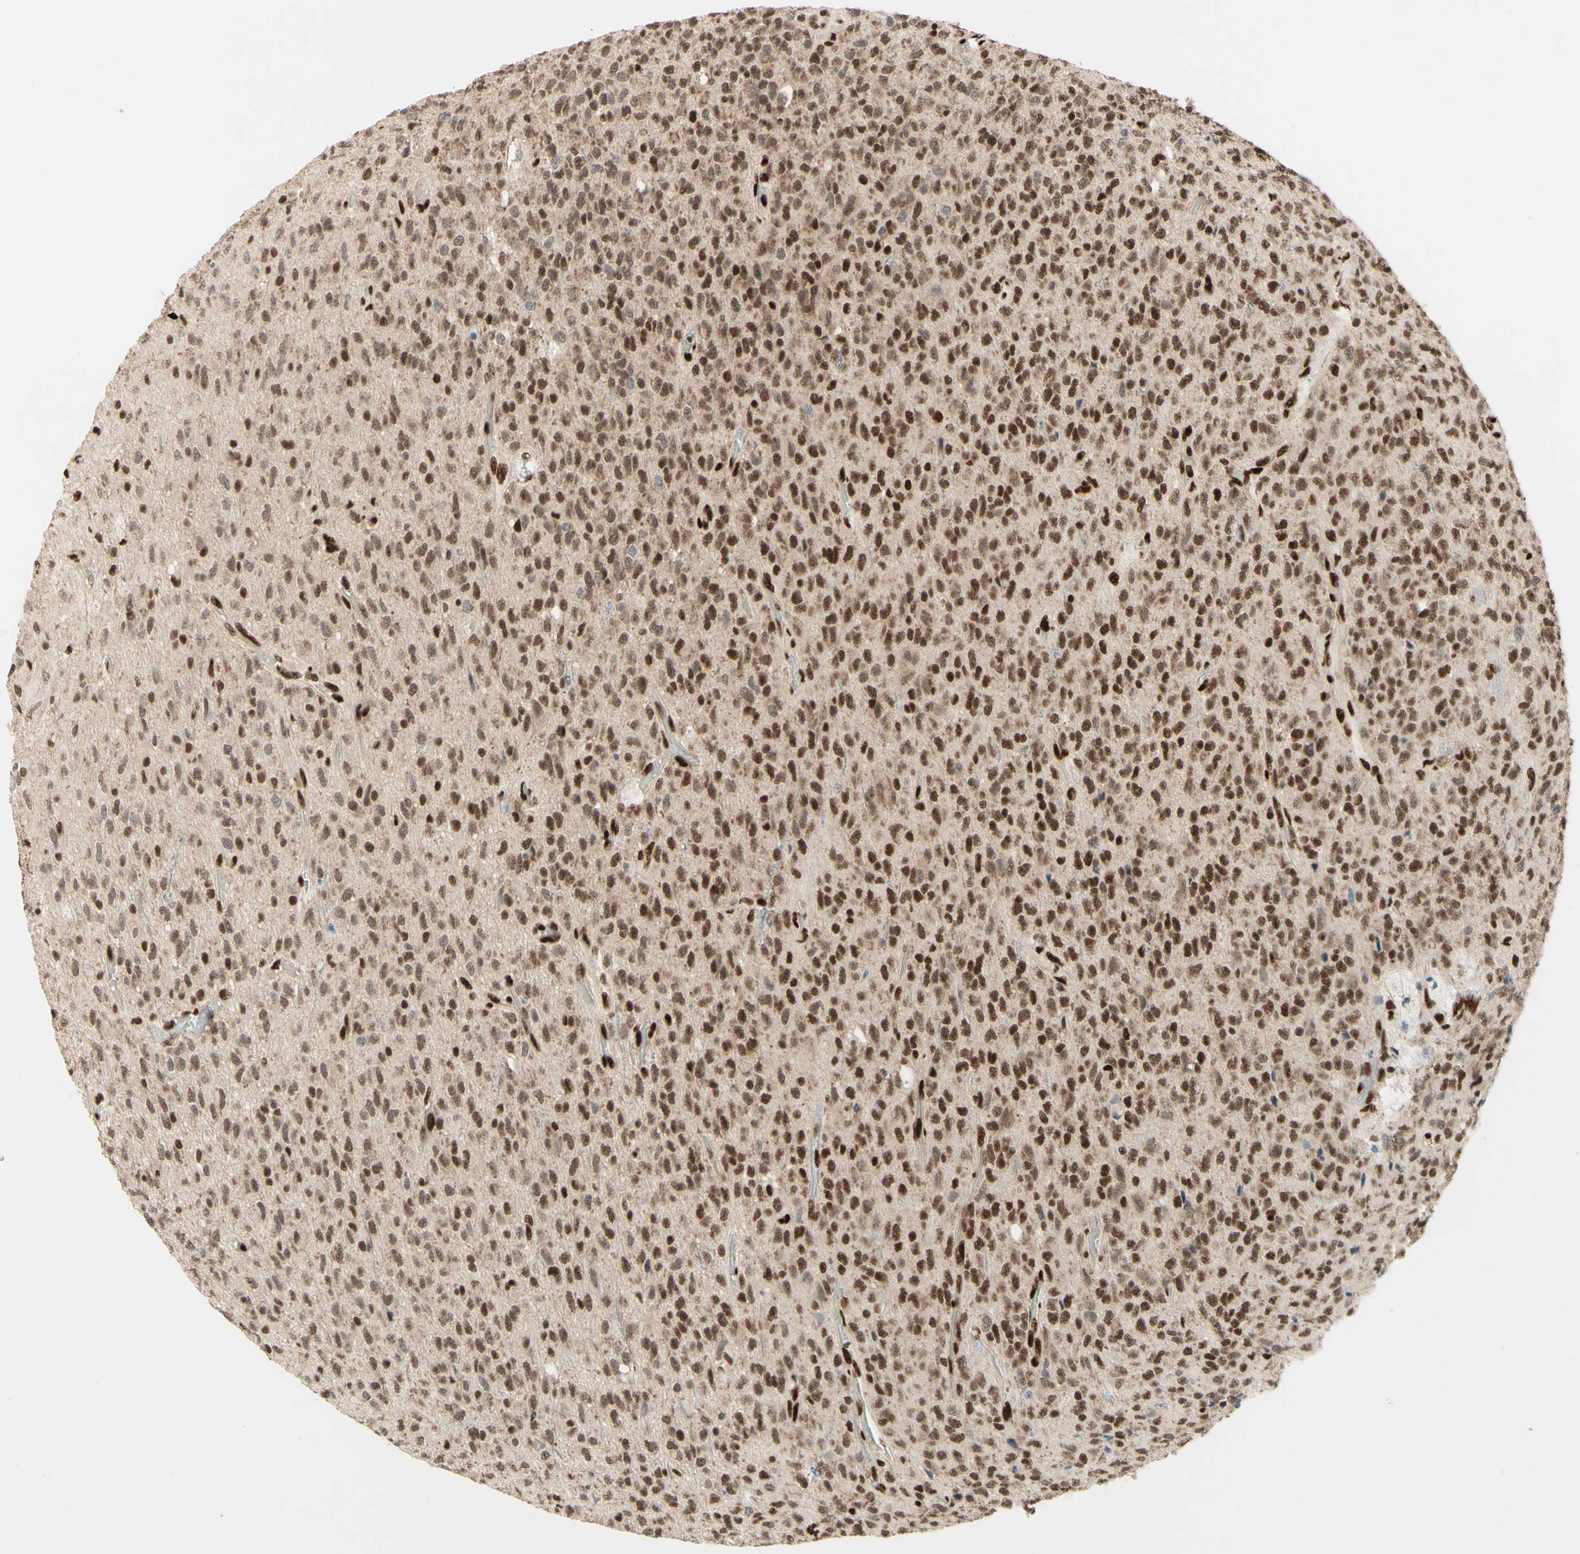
{"staining": {"intensity": "moderate", "quantity": ">75%", "location": "nuclear"}, "tissue": "glioma", "cell_type": "Tumor cells", "image_type": "cancer", "snomed": [{"axis": "morphology", "description": "Glioma, malignant, High grade"}, {"axis": "topography", "description": "pancreas cauda"}], "caption": "Immunohistochemical staining of human glioma displays moderate nuclear protein staining in about >75% of tumor cells.", "gene": "NR3C1", "patient": {"sex": "male", "age": 60}}